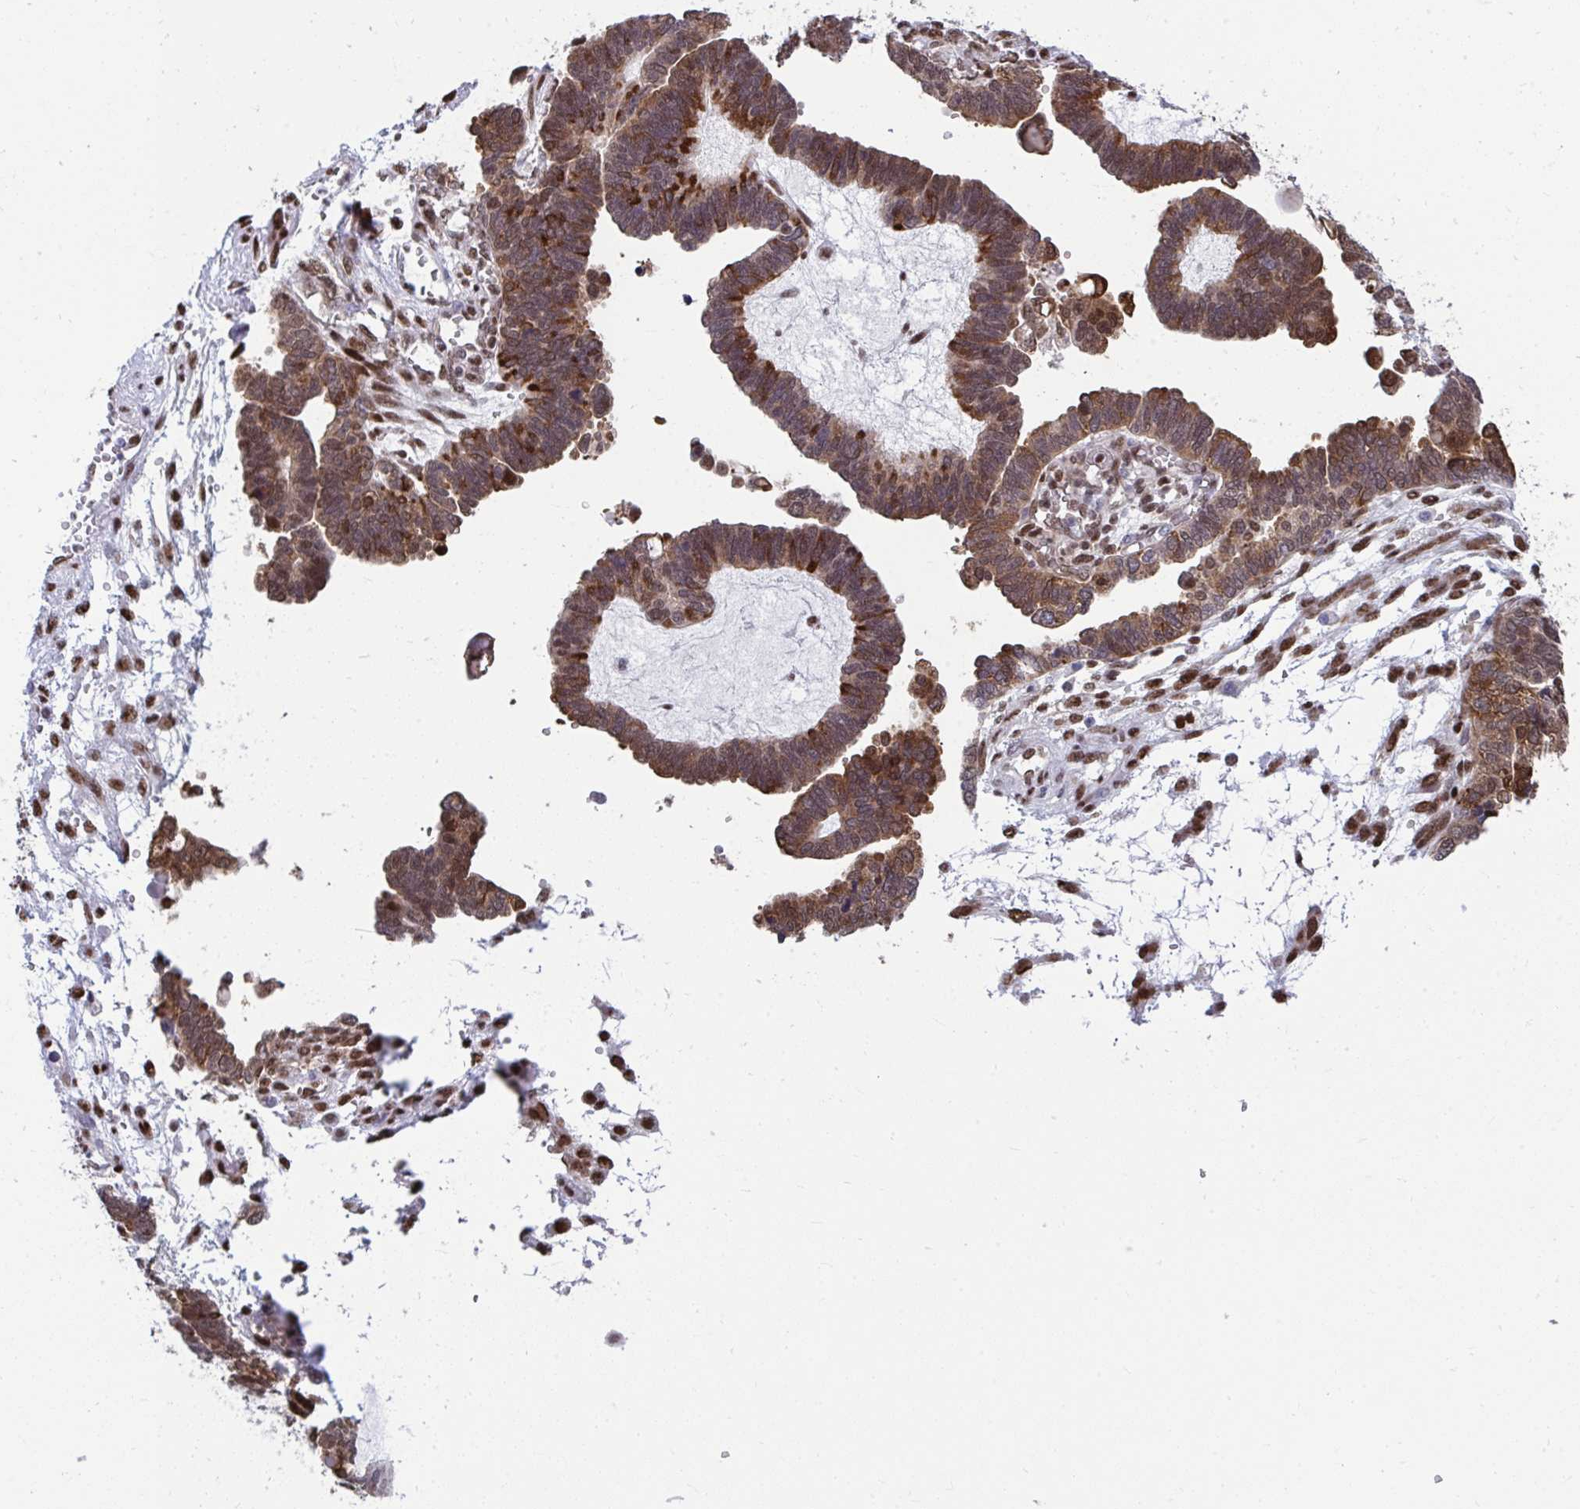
{"staining": {"intensity": "moderate", "quantity": ">75%", "location": "cytoplasmic/membranous,nuclear"}, "tissue": "ovarian cancer", "cell_type": "Tumor cells", "image_type": "cancer", "snomed": [{"axis": "morphology", "description": "Cystadenocarcinoma, serous, NOS"}, {"axis": "topography", "description": "Ovary"}], "caption": "Ovarian cancer tissue shows moderate cytoplasmic/membranous and nuclear staining in about >75% of tumor cells, visualized by immunohistochemistry.", "gene": "SLC35C2", "patient": {"sex": "female", "age": 51}}